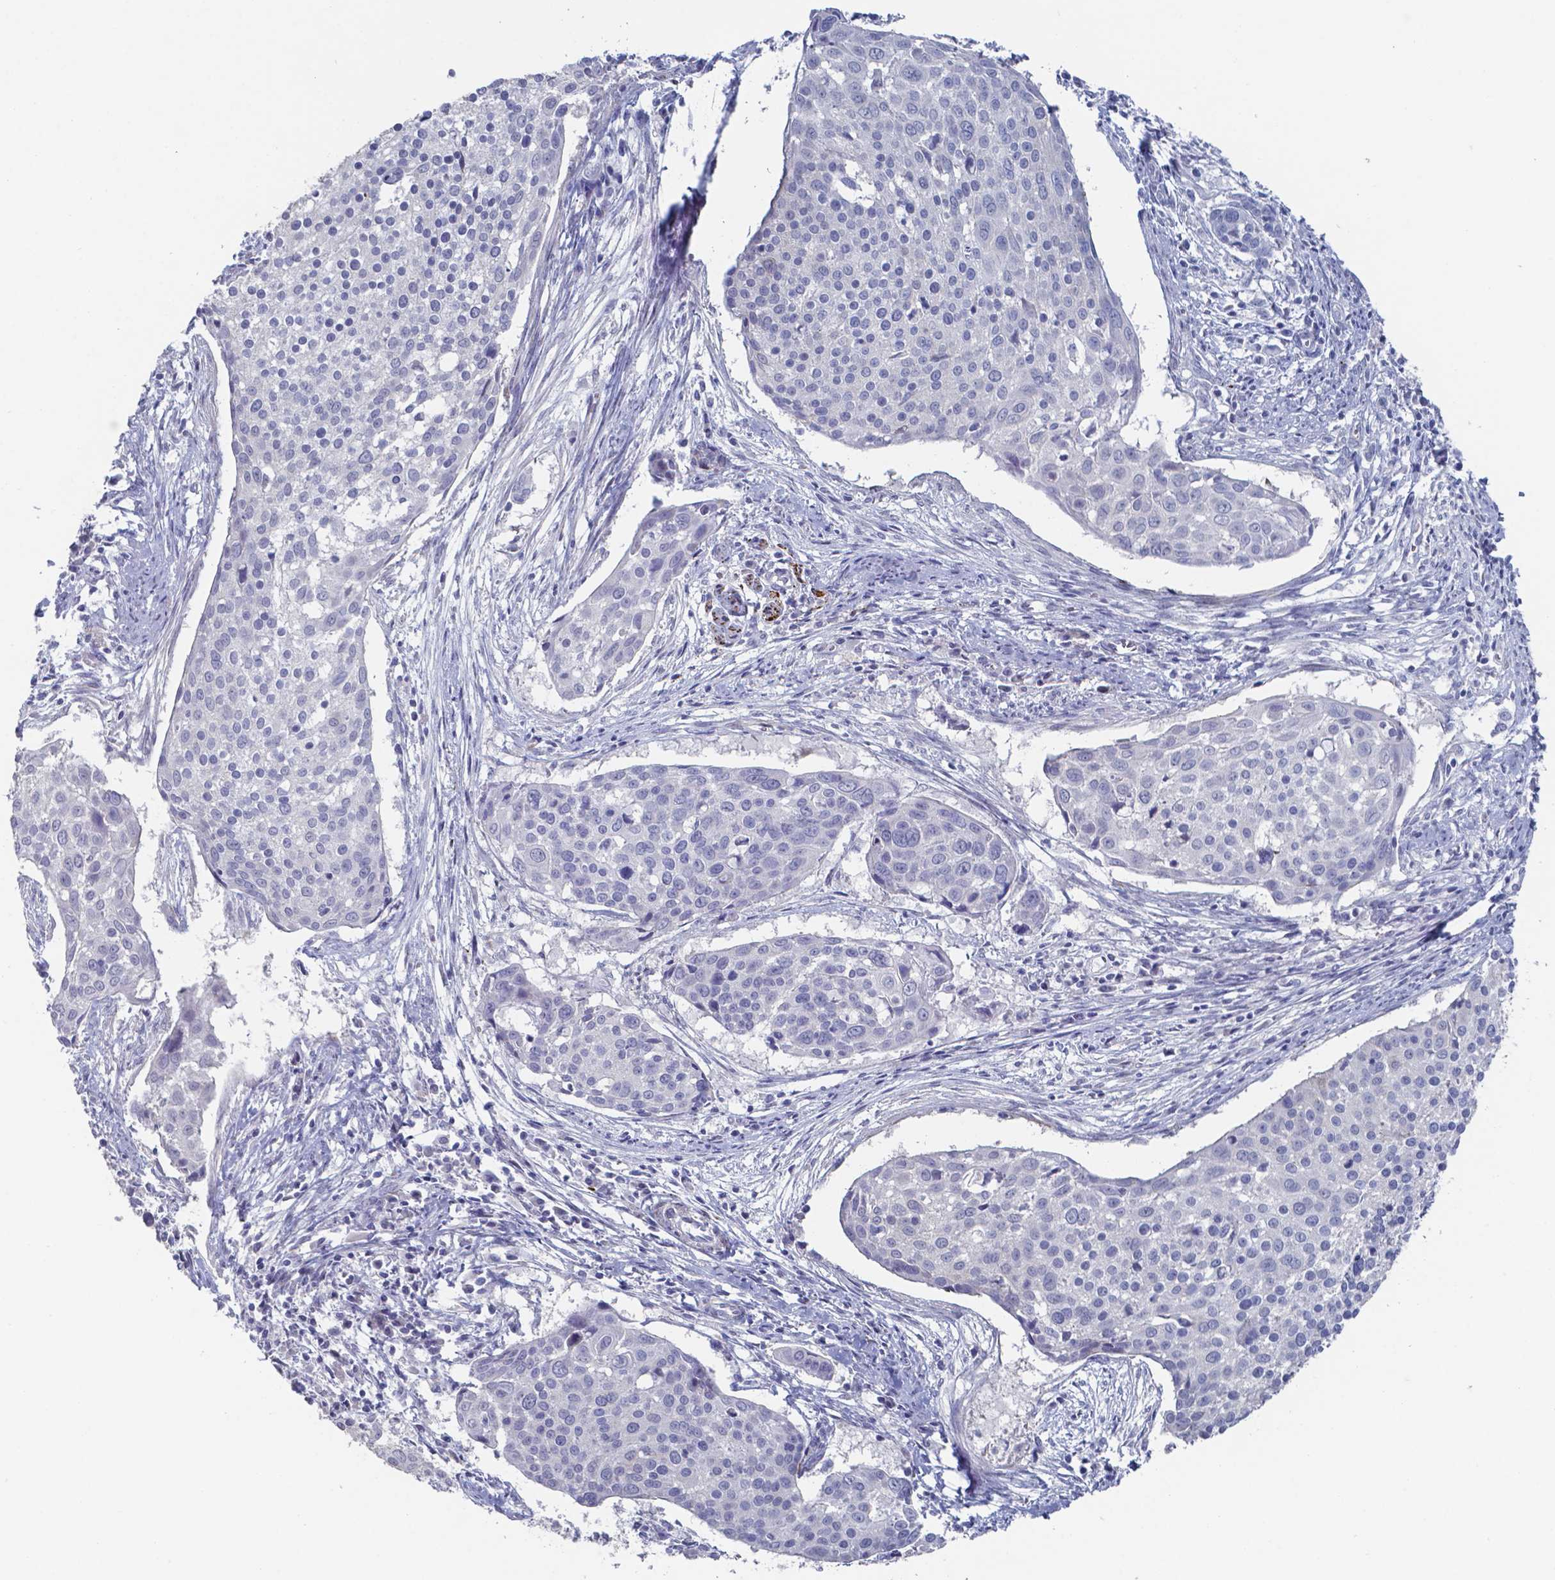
{"staining": {"intensity": "negative", "quantity": "none", "location": "none"}, "tissue": "cervical cancer", "cell_type": "Tumor cells", "image_type": "cancer", "snomed": [{"axis": "morphology", "description": "Squamous cell carcinoma, NOS"}, {"axis": "topography", "description": "Cervix"}], "caption": "An IHC photomicrograph of squamous cell carcinoma (cervical) is shown. There is no staining in tumor cells of squamous cell carcinoma (cervical). (Immunohistochemistry, brightfield microscopy, high magnification).", "gene": "PLA2R1", "patient": {"sex": "female", "age": 39}}